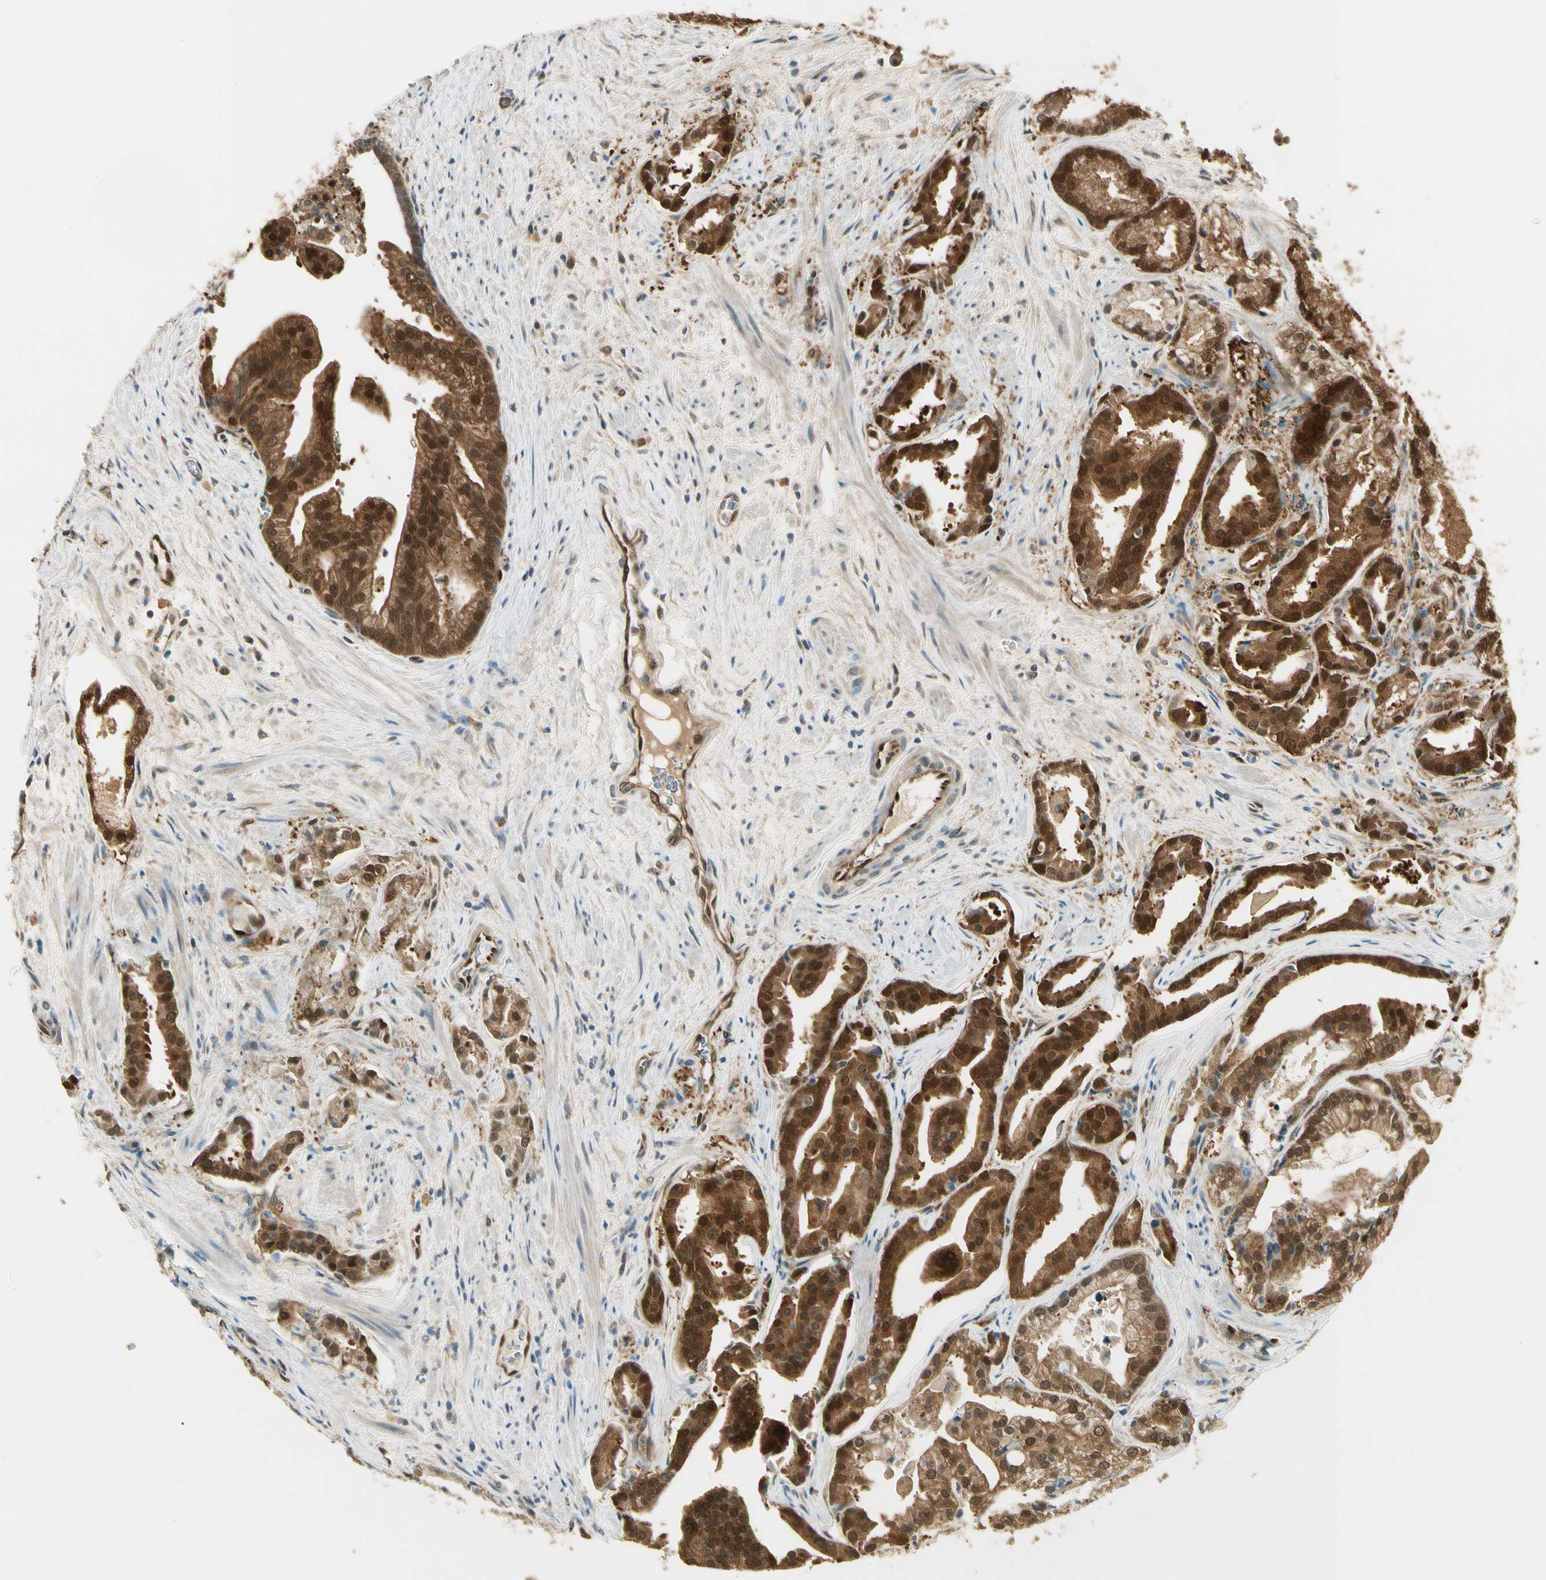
{"staining": {"intensity": "strong", "quantity": ">75%", "location": "cytoplasmic/membranous,nuclear"}, "tissue": "prostate cancer", "cell_type": "Tumor cells", "image_type": "cancer", "snomed": [{"axis": "morphology", "description": "Adenocarcinoma, High grade"}, {"axis": "topography", "description": "Prostate"}], "caption": "Tumor cells show strong cytoplasmic/membranous and nuclear expression in about >75% of cells in prostate cancer.", "gene": "SERPINB6", "patient": {"sex": "male", "age": 67}}